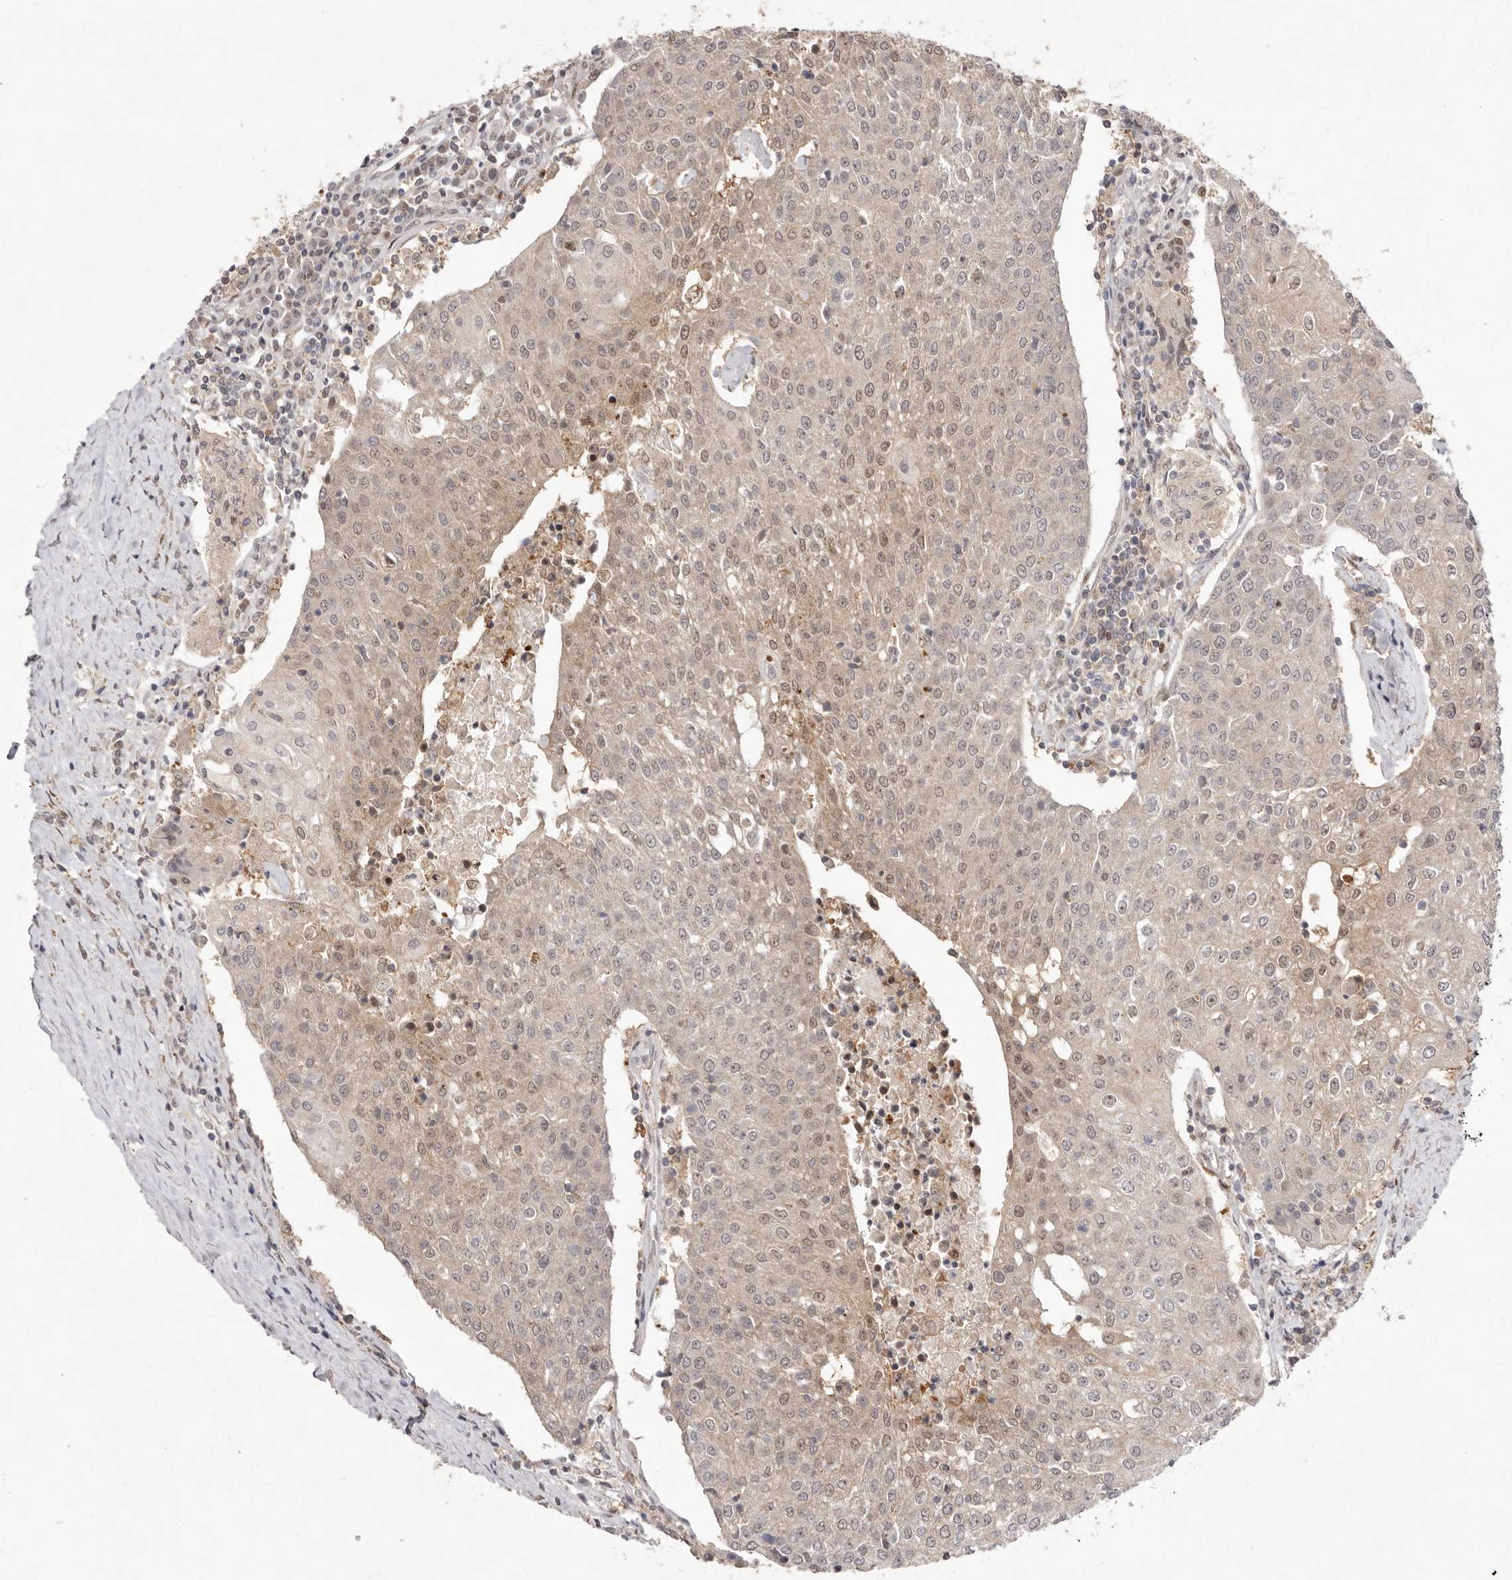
{"staining": {"intensity": "weak", "quantity": ">75%", "location": "cytoplasmic/membranous,nuclear"}, "tissue": "urothelial cancer", "cell_type": "Tumor cells", "image_type": "cancer", "snomed": [{"axis": "morphology", "description": "Urothelial carcinoma, High grade"}, {"axis": "topography", "description": "Urinary bladder"}], "caption": "High-grade urothelial carcinoma was stained to show a protein in brown. There is low levels of weak cytoplasmic/membranous and nuclear expression in about >75% of tumor cells. The protein of interest is shown in brown color, while the nuclei are stained blue.", "gene": "TADA1", "patient": {"sex": "female", "age": 85}}